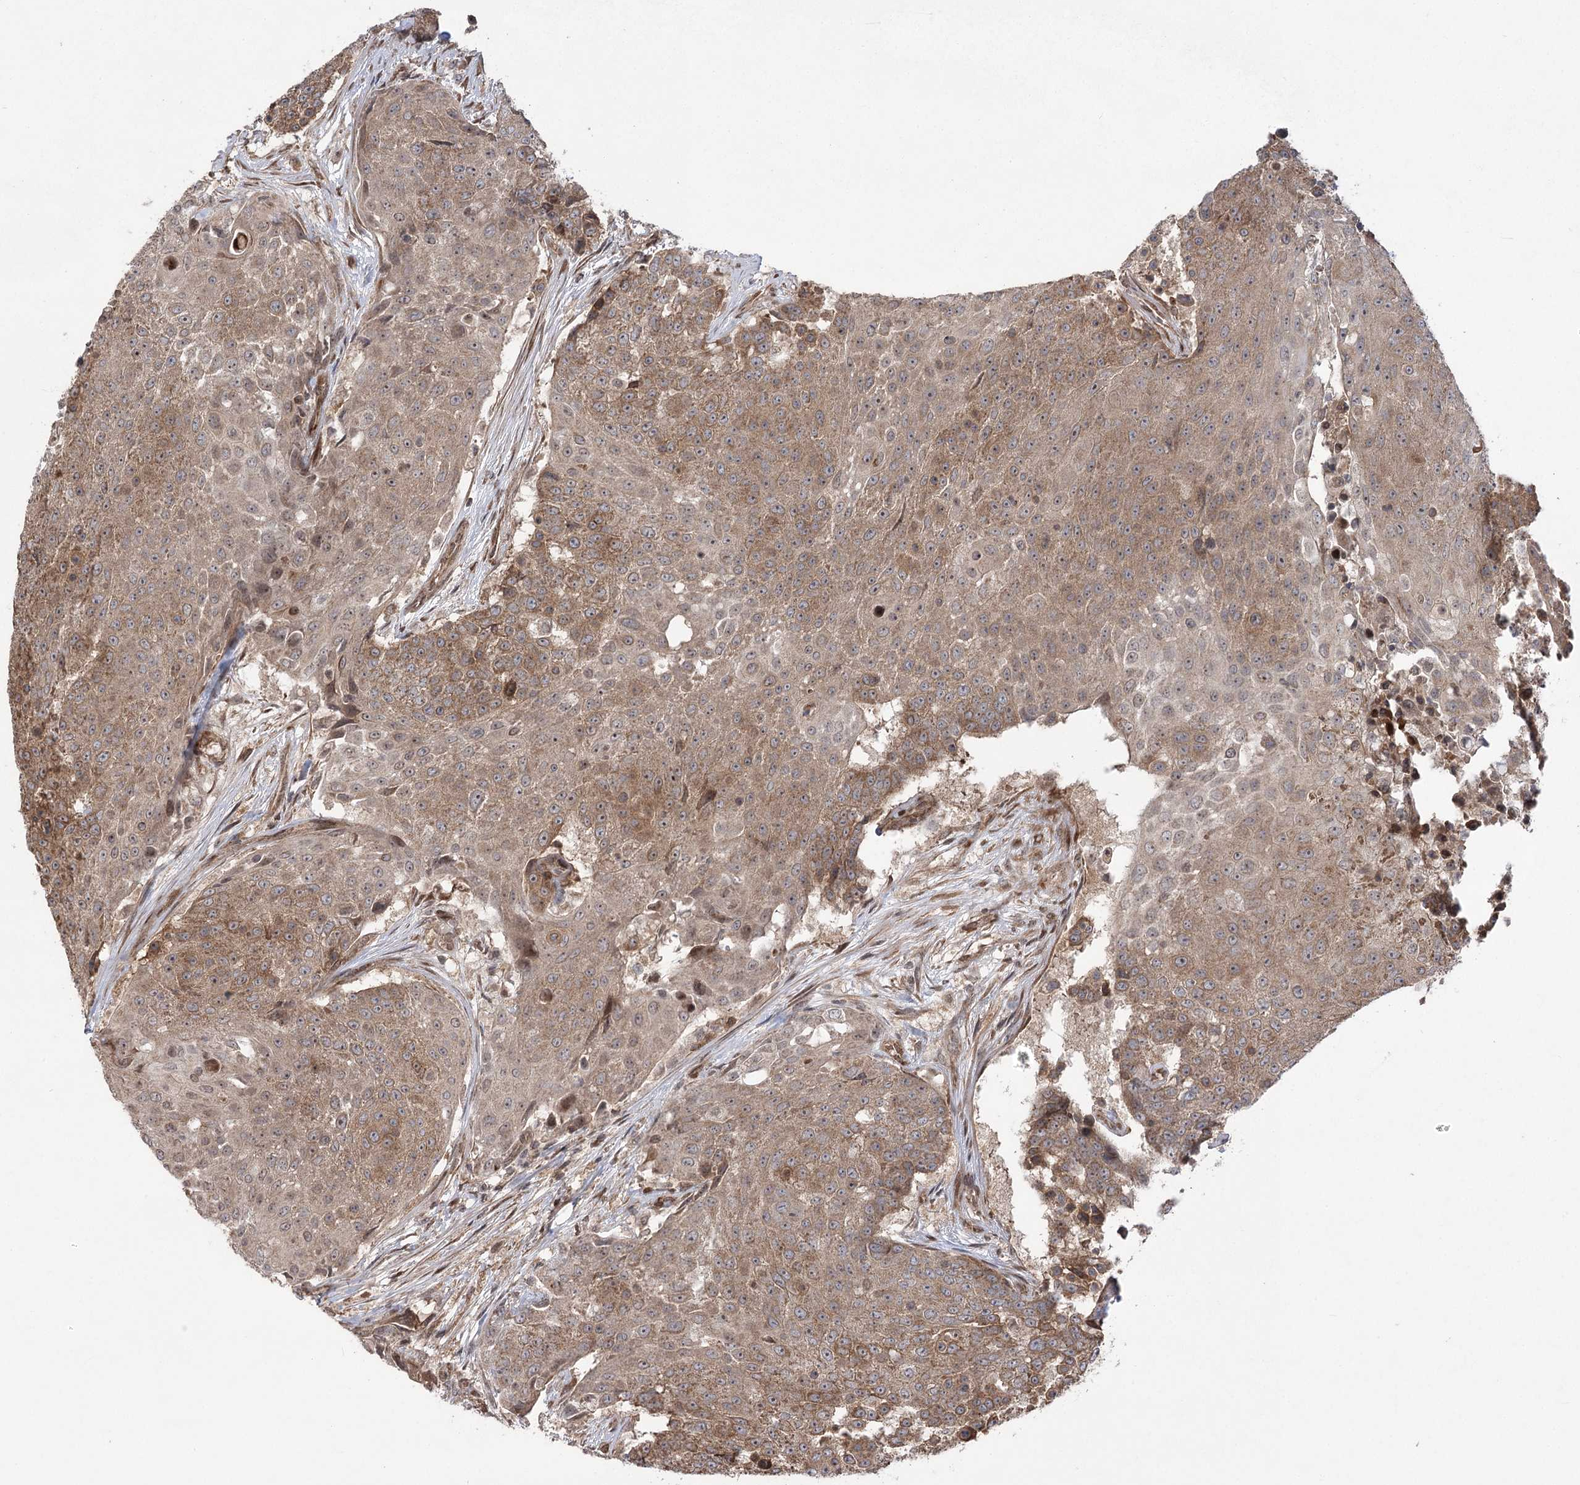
{"staining": {"intensity": "moderate", "quantity": ">75%", "location": "cytoplasmic/membranous"}, "tissue": "urothelial cancer", "cell_type": "Tumor cells", "image_type": "cancer", "snomed": [{"axis": "morphology", "description": "Urothelial carcinoma, High grade"}, {"axis": "topography", "description": "Urinary bladder"}], "caption": "Immunohistochemical staining of urothelial cancer reveals medium levels of moderate cytoplasmic/membranous expression in about >75% of tumor cells.", "gene": "TENM2", "patient": {"sex": "female", "age": 63}}